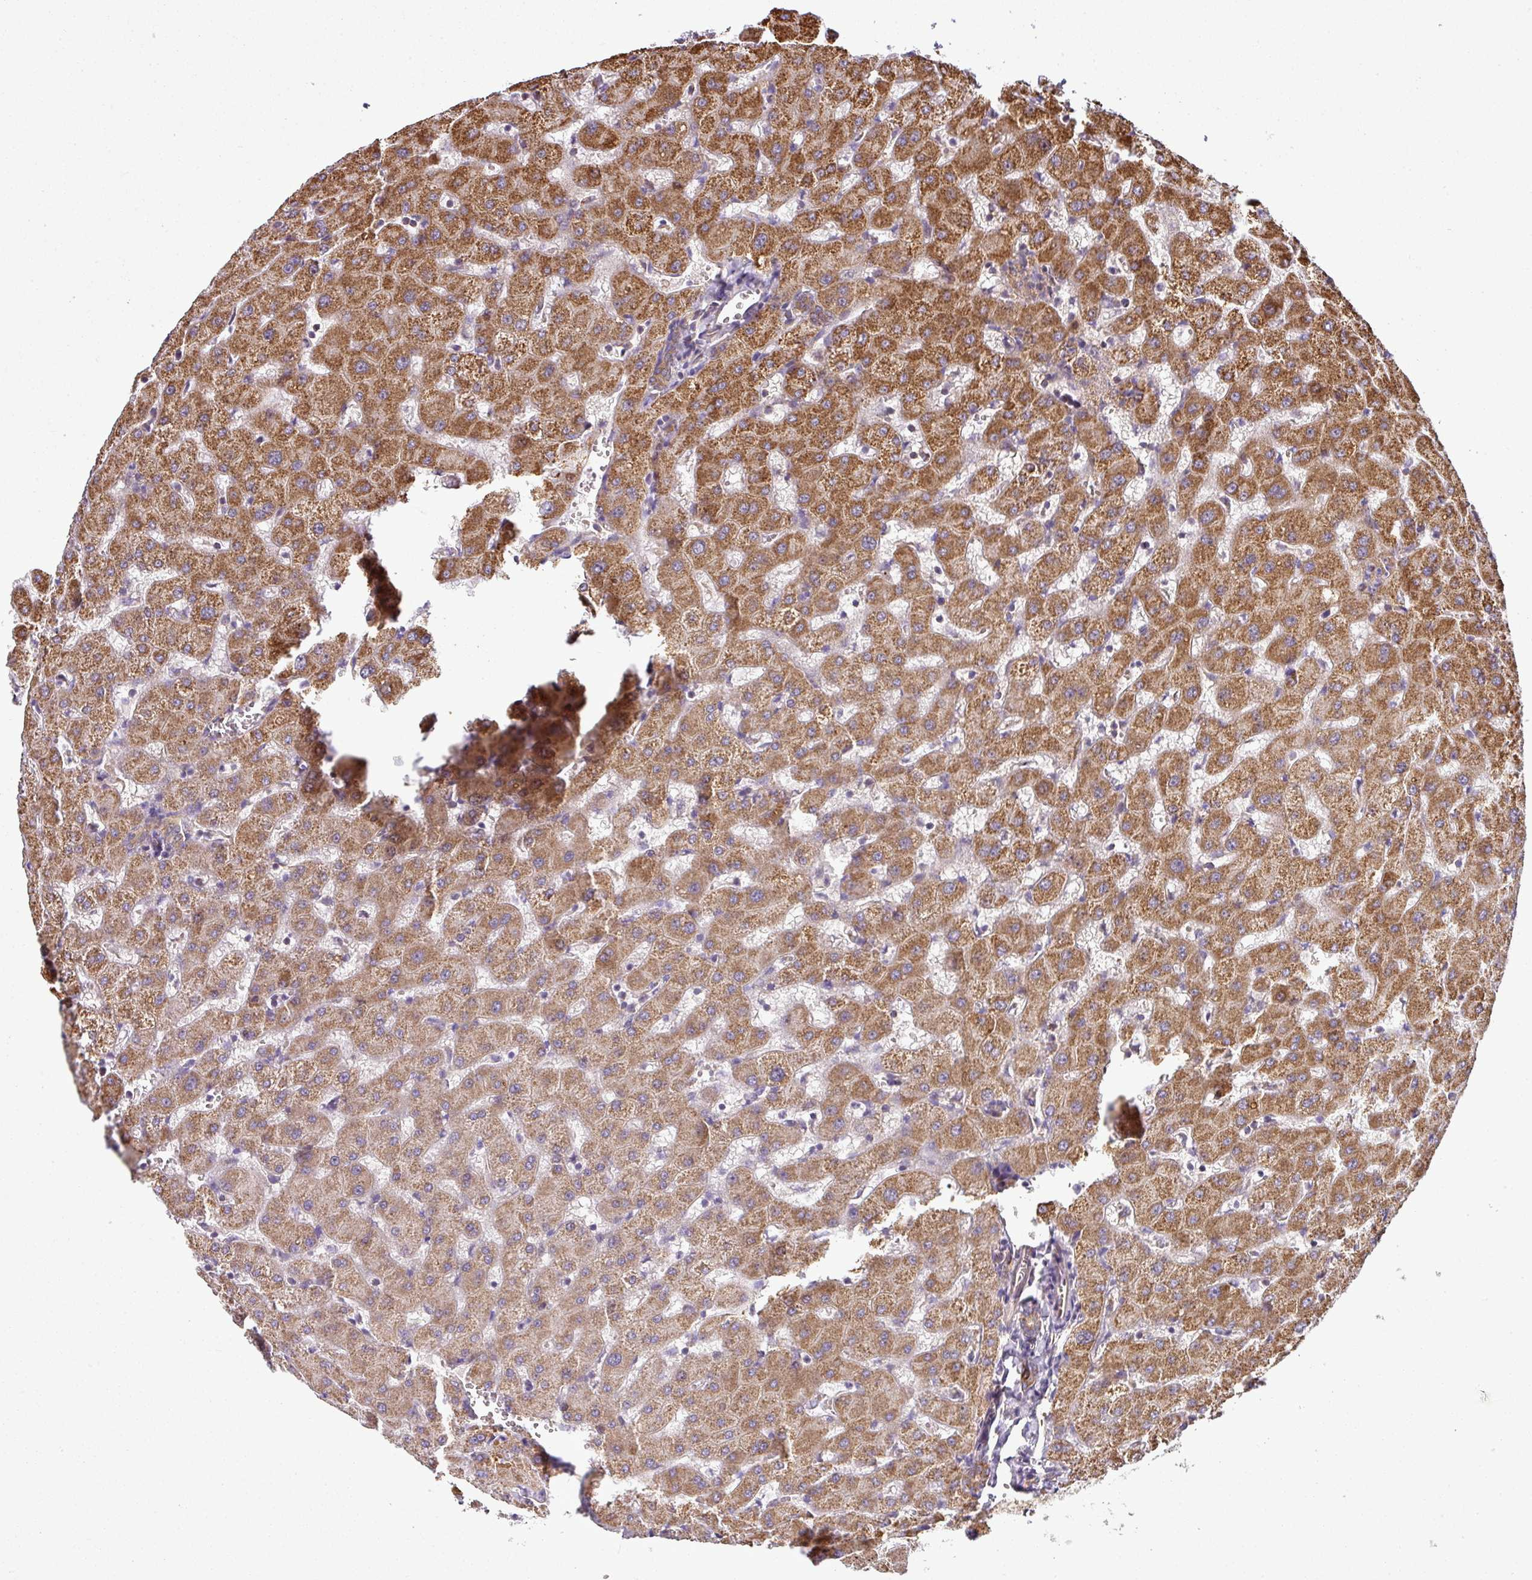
{"staining": {"intensity": "moderate", "quantity": ">75%", "location": "cytoplasmic/membranous"}, "tissue": "liver", "cell_type": "Cholangiocytes", "image_type": "normal", "snomed": [{"axis": "morphology", "description": "Normal tissue, NOS"}, {"axis": "topography", "description": "Liver"}], "caption": "IHC of normal liver reveals medium levels of moderate cytoplasmic/membranous positivity in about >75% of cholangiocytes. (IHC, brightfield microscopy, high magnification).", "gene": "PRELID3B", "patient": {"sex": "female", "age": 63}}